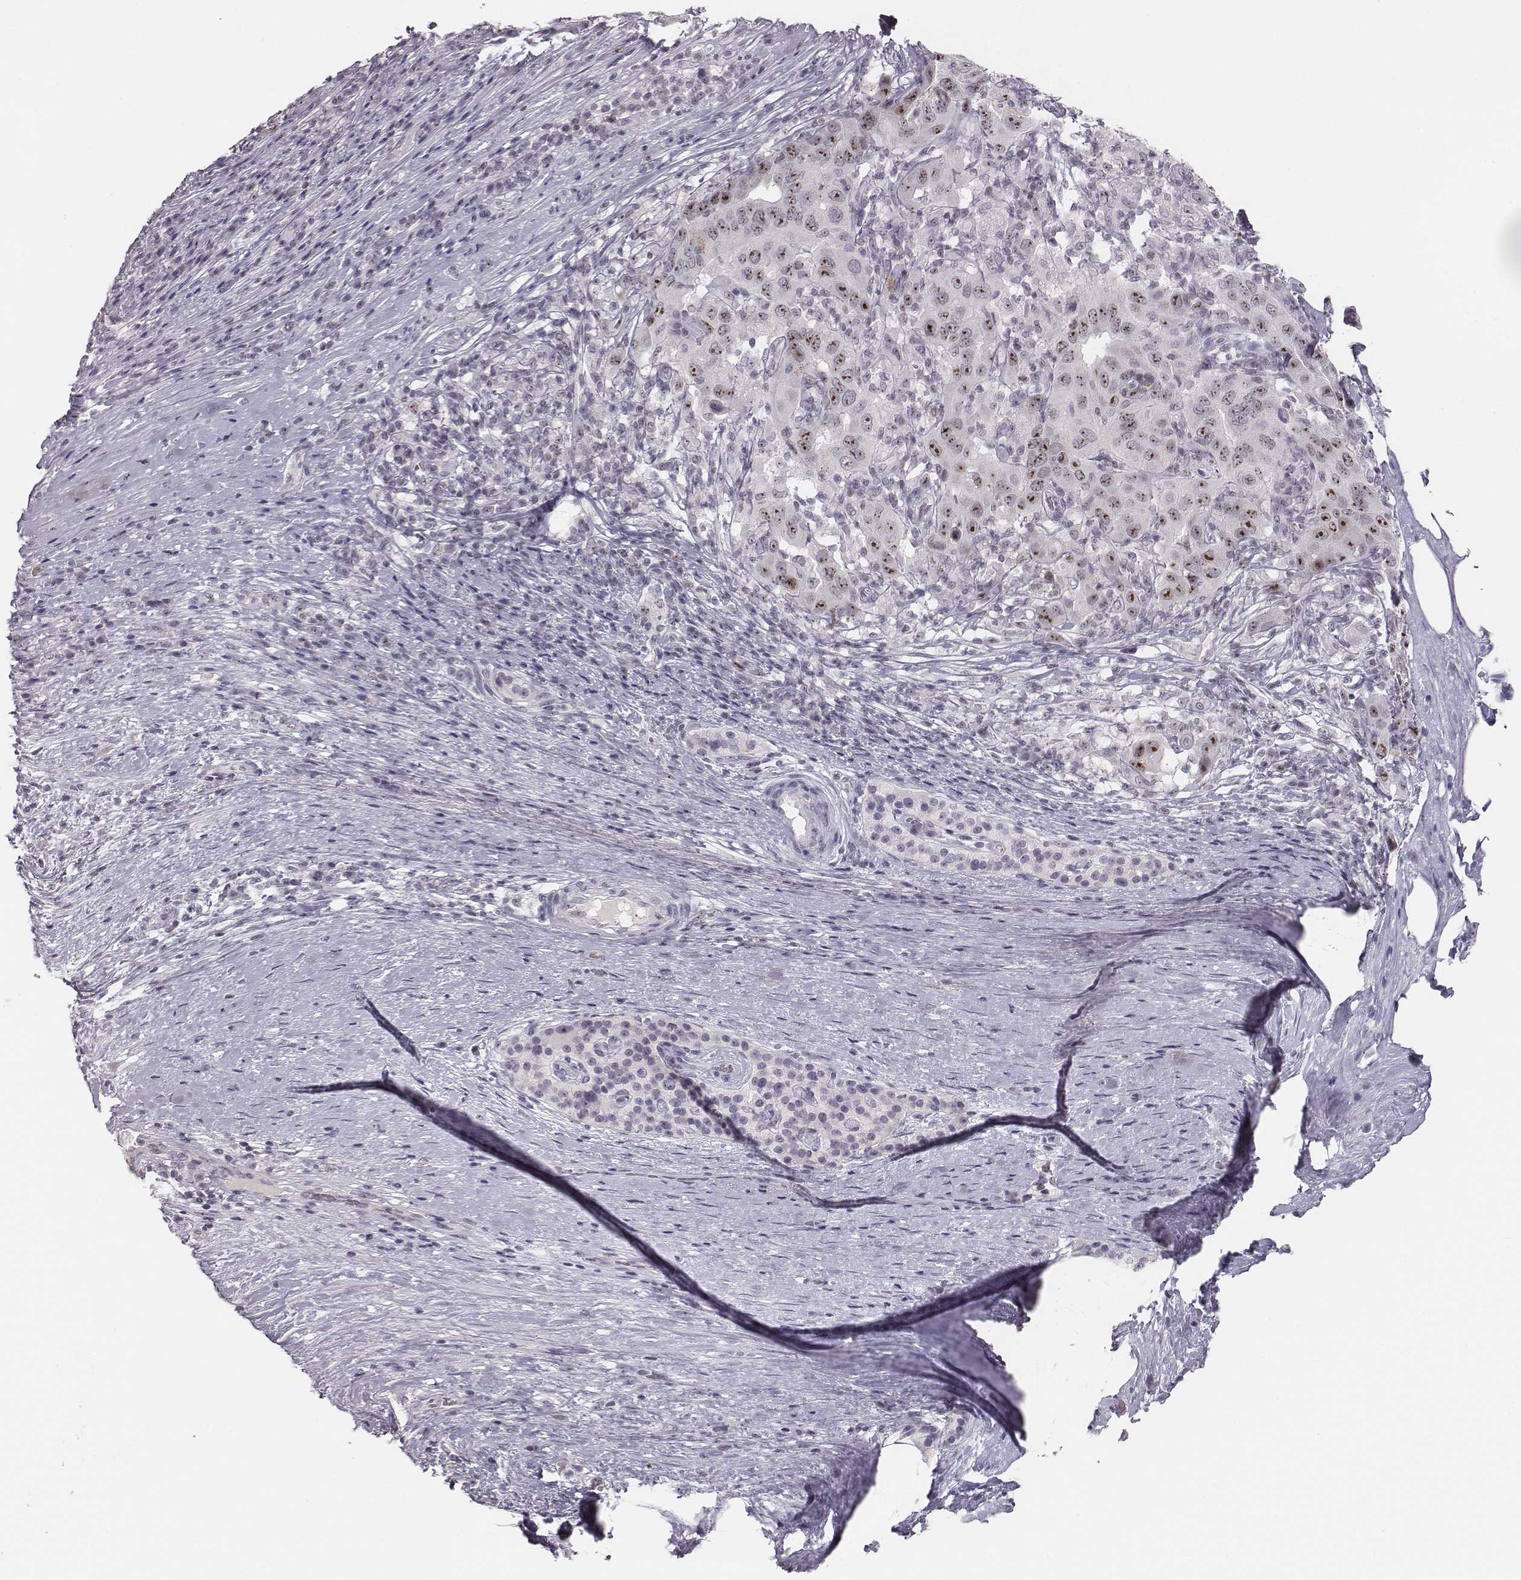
{"staining": {"intensity": "strong", "quantity": ">75%", "location": "nuclear"}, "tissue": "pancreatic cancer", "cell_type": "Tumor cells", "image_type": "cancer", "snomed": [{"axis": "morphology", "description": "Adenocarcinoma, NOS"}, {"axis": "topography", "description": "Pancreas"}], "caption": "High-magnification brightfield microscopy of pancreatic cancer (adenocarcinoma) stained with DAB (3,3'-diaminobenzidine) (brown) and counterstained with hematoxylin (blue). tumor cells exhibit strong nuclear expression is identified in approximately>75% of cells. Ihc stains the protein of interest in brown and the nuclei are stained blue.", "gene": "NIFK", "patient": {"sex": "male", "age": 63}}